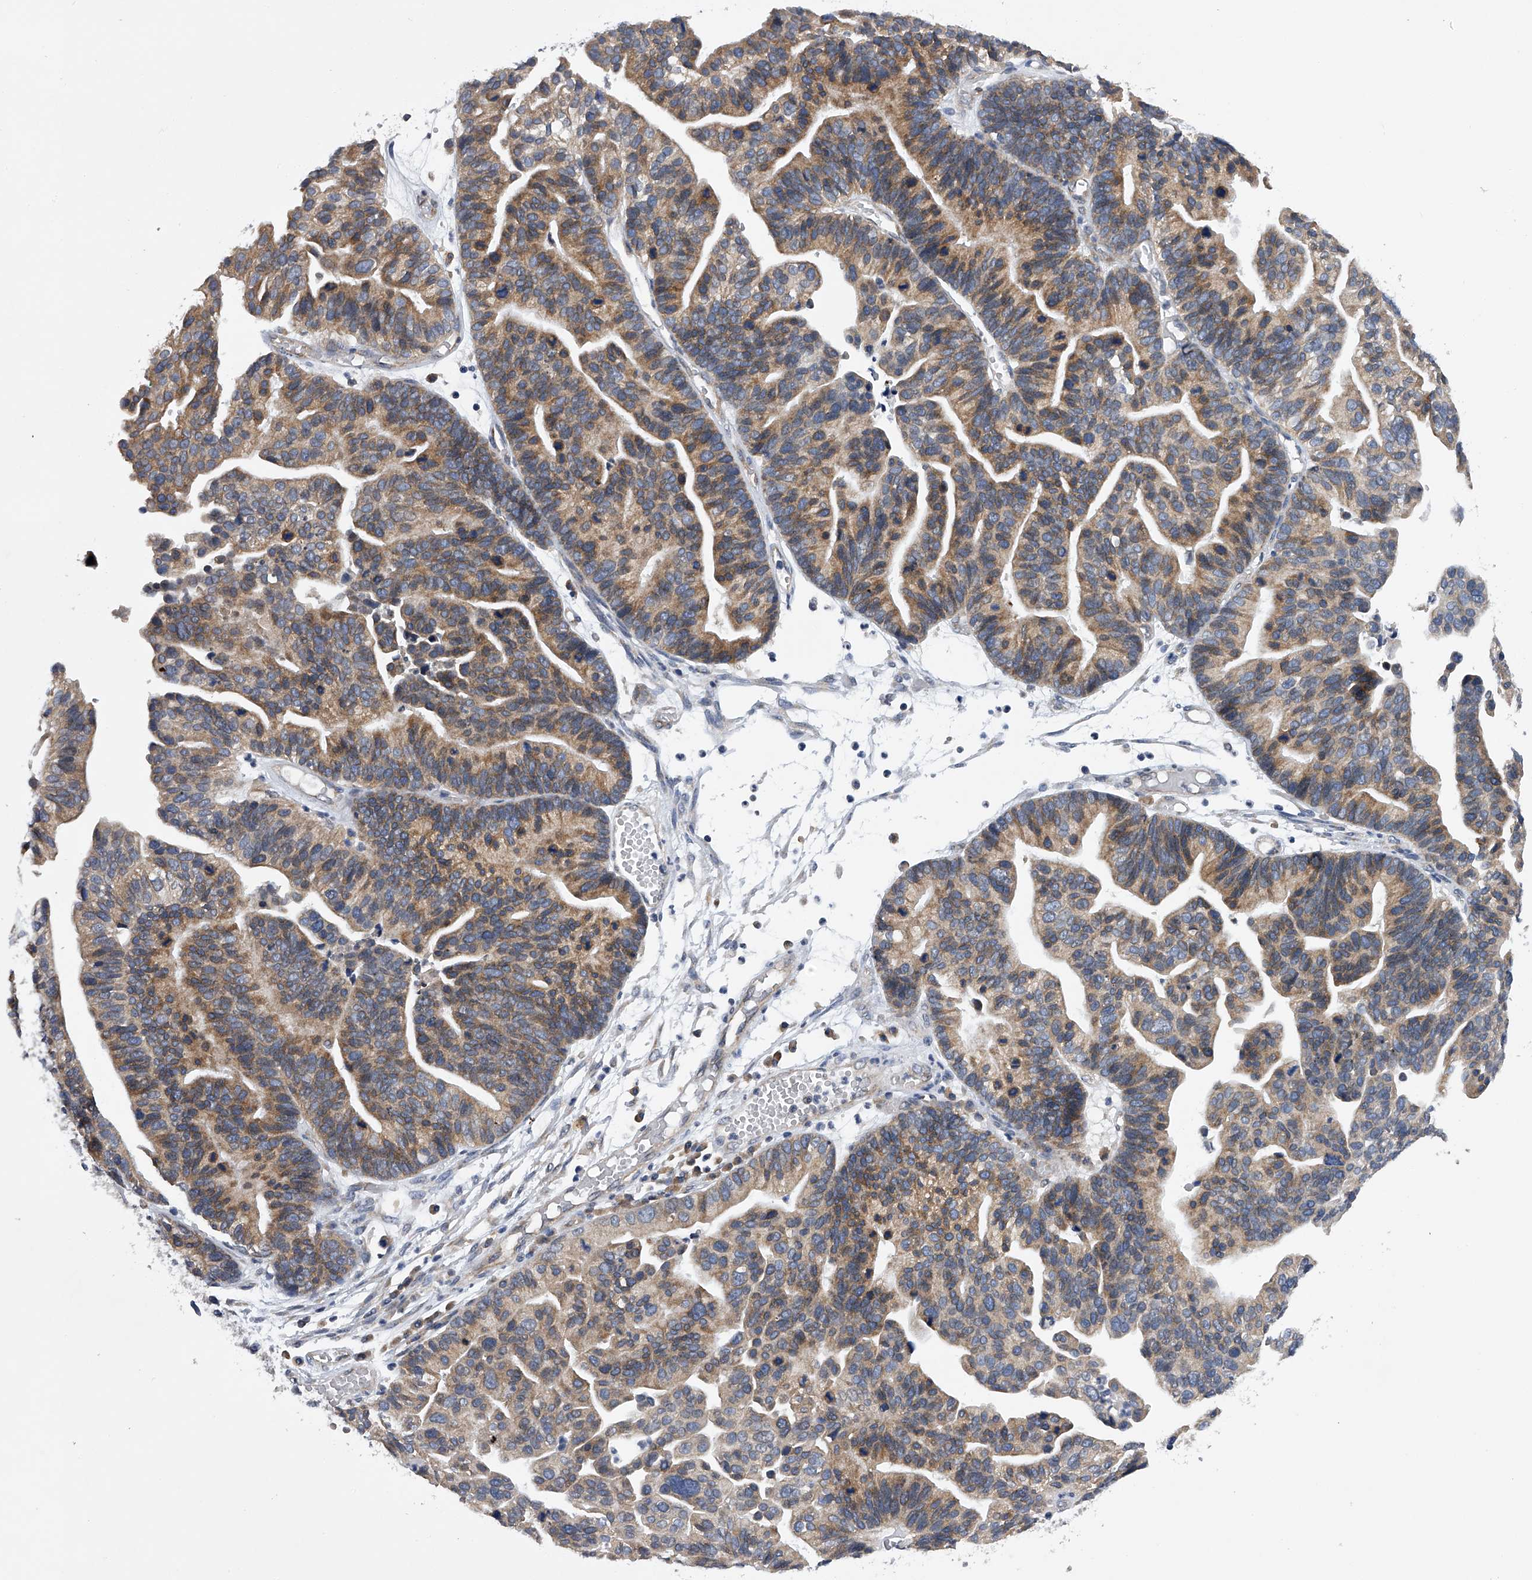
{"staining": {"intensity": "moderate", "quantity": "25%-75%", "location": "cytoplasmic/membranous"}, "tissue": "ovarian cancer", "cell_type": "Tumor cells", "image_type": "cancer", "snomed": [{"axis": "morphology", "description": "Cystadenocarcinoma, serous, NOS"}, {"axis": "topography", "description": "Ovary"}], "caption": "This histopathology image exhibits immunohistochemistry staining of ovarian cancer (serous cystadenocarcinoma), with medium moderate cytoplasmic/membranous expression in approximately 25%-75% of tumor cells.", "gene": "RNF5", "patient": {"sex": "female", "age": 56}}